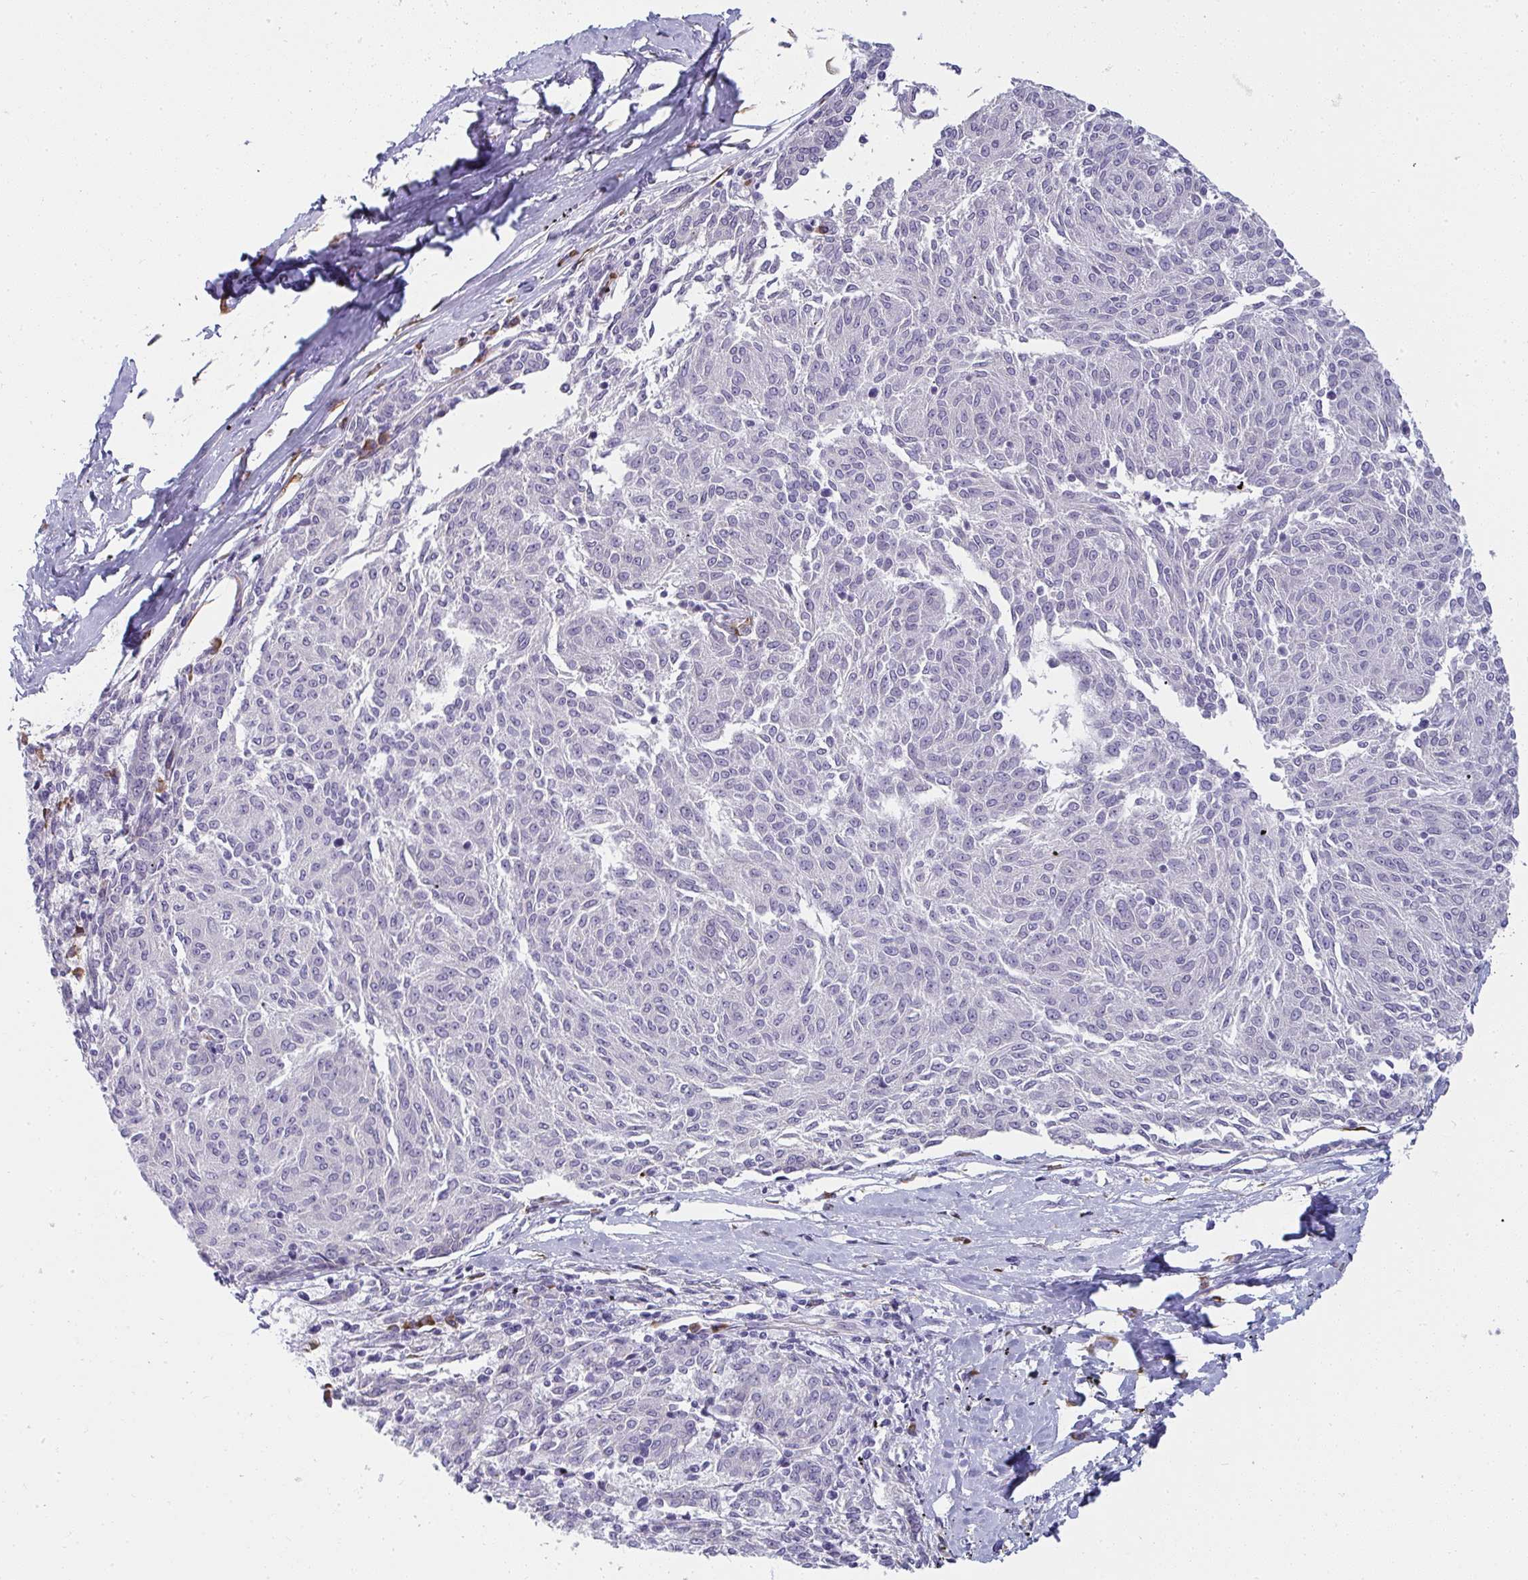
{"staining": {"intensity": "negative", "quantity": "none", "location": "none"}, "tissue": "melanoma", "cell_type": "Tumor cells", "image_type": "cancer", "snomed": [{"axis": "morphology", "description": "Malignant melanoma, NOS"}, {"axis": "topography", "description": "Skin"}], "caption": "Tumor cells show no significant staining in malignant melanoma. The staining was performed using DAB to visualize the protein expression in brown, while the nuclei were stained in blue with hematoxylin (Magnification: 20x).", "gene": "SHROOM1", "patient": {"sex": "female", "age": 72}}